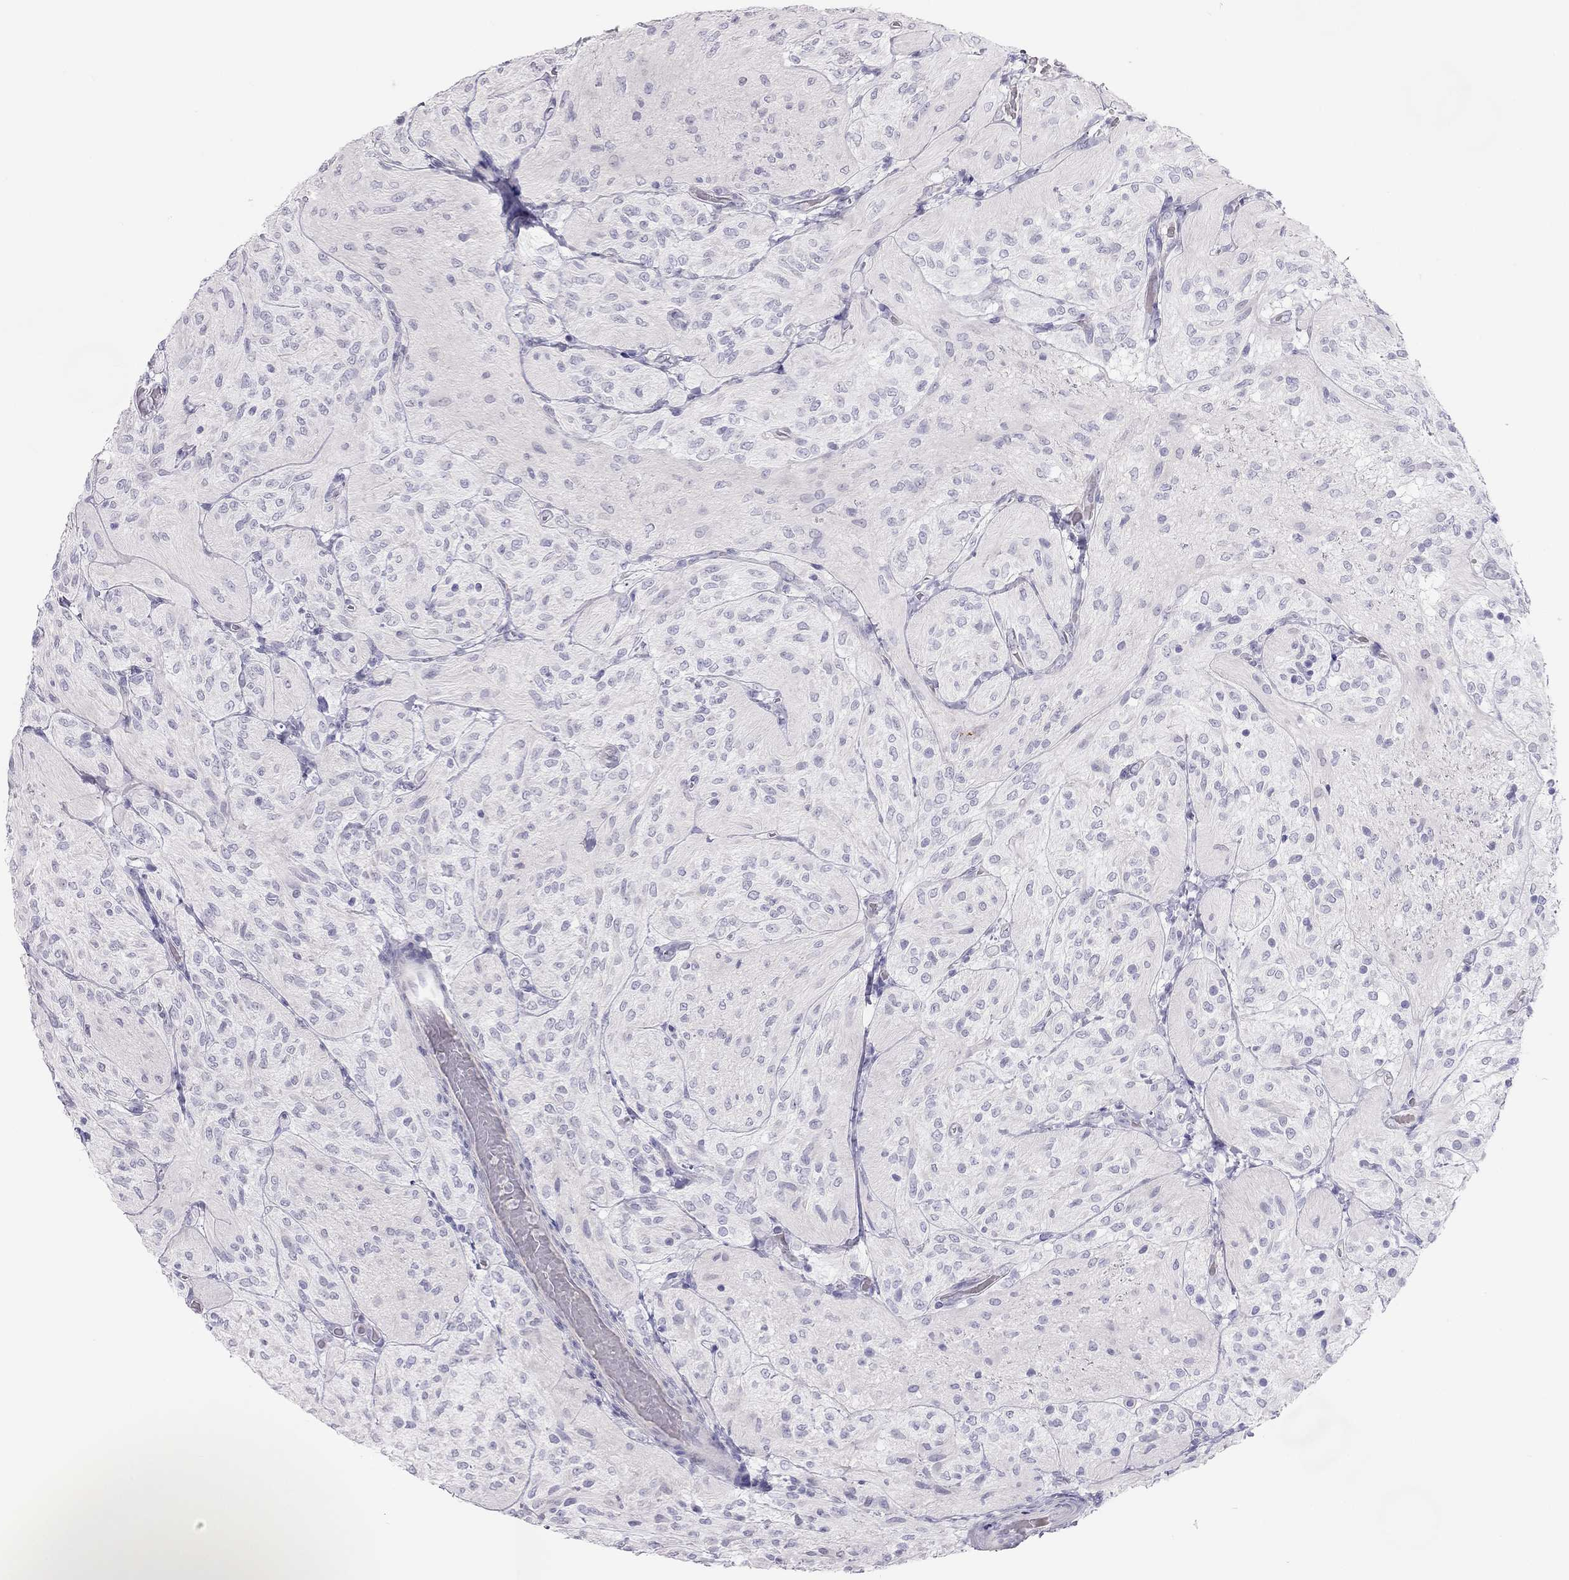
{"staining": {"intensity": "negative", "quantity": "none", "location": "none"}, "tissue": "glioma", "cell_type": "Tumor cells", "image_type": "cancer", "snomed": [{"axis": "morphology", "description": "Glioma, malignant, Low grade"}, {"axis": "topography", "description": "Brain"}], "caption": "Immunohistochemistry image of human malignant glioma (low-grade) stained for a protein (brown), which demonstrates no positivity in tumor cells.", "gene": "SPATA12", "patient": {"sex": "male", "age": 3}}